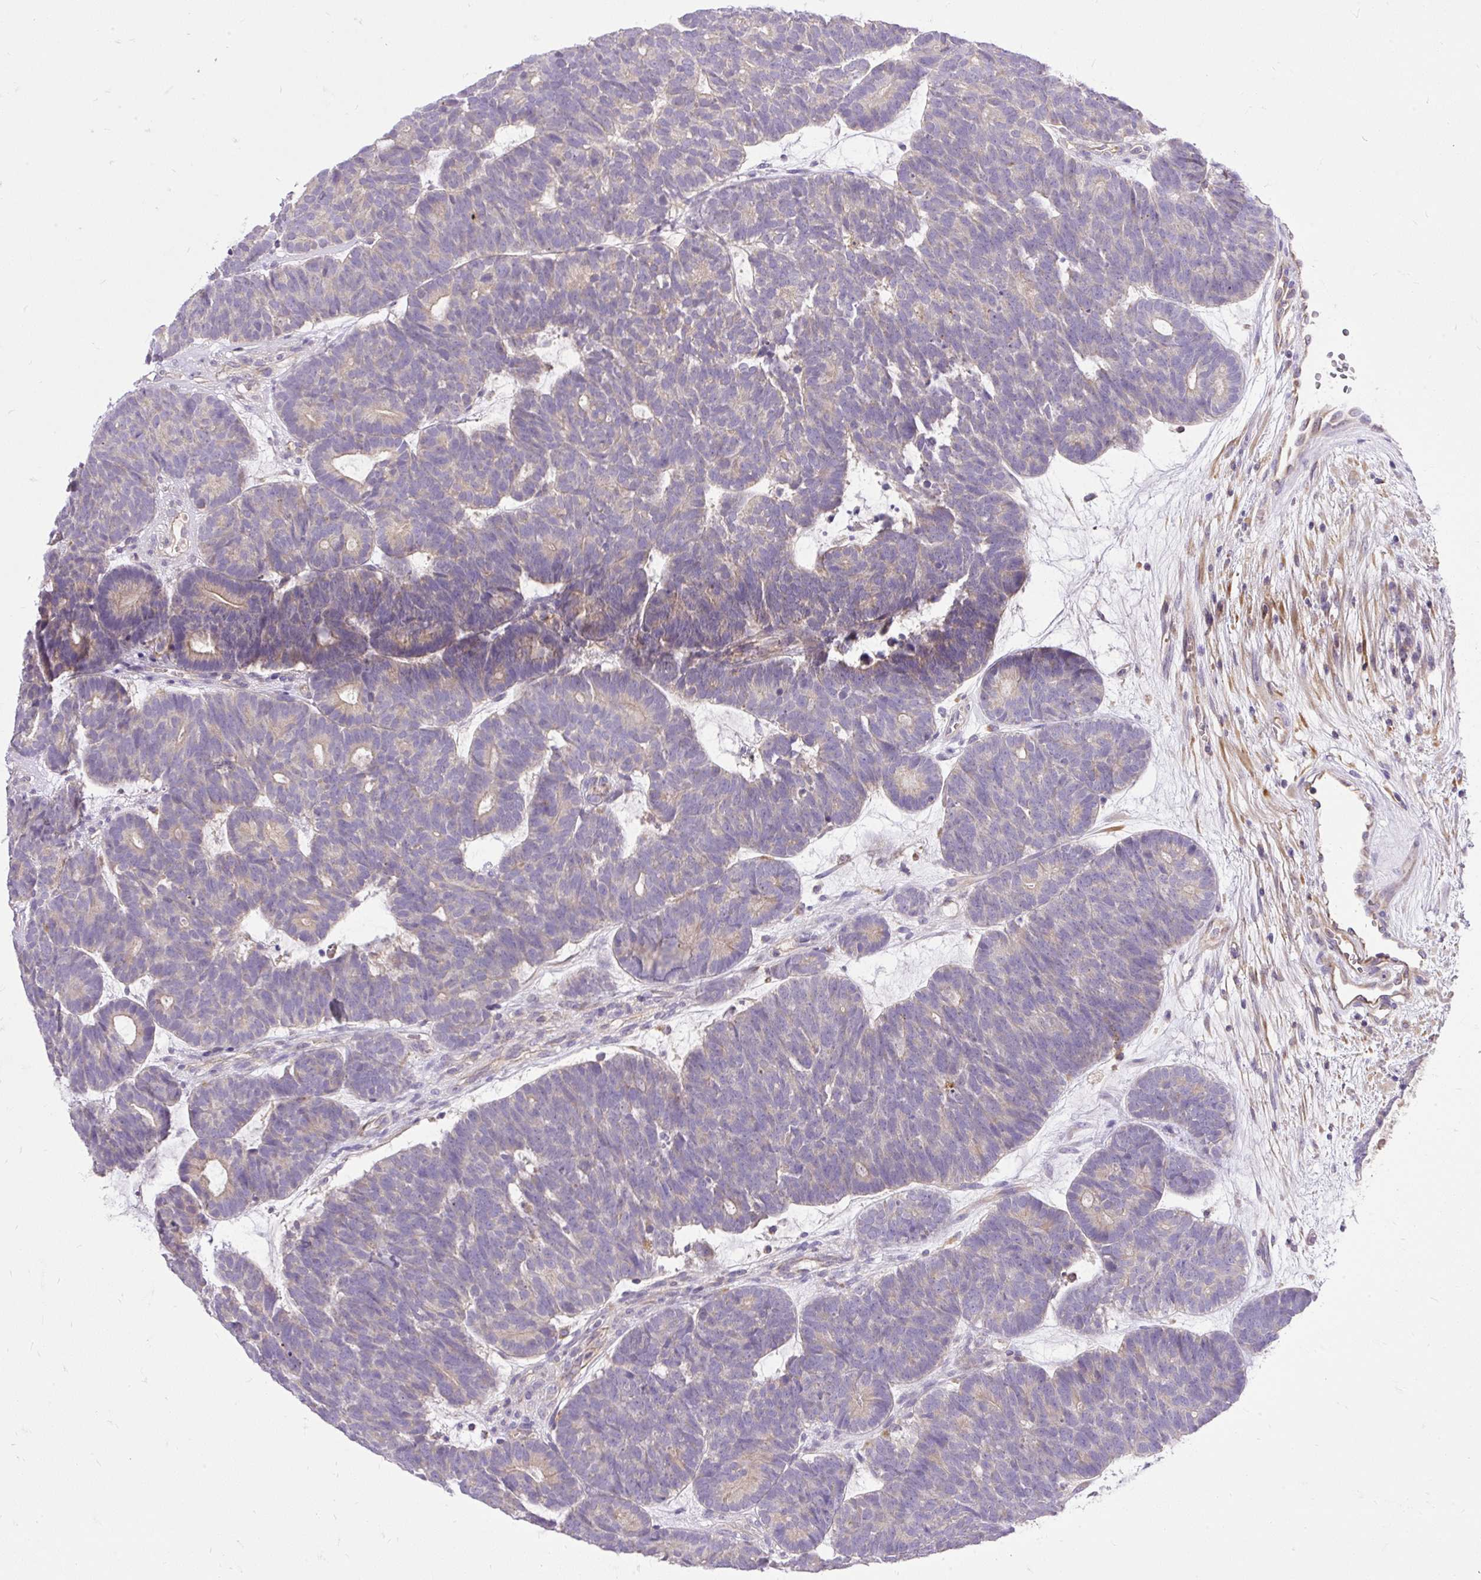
{"staining": {"intensity": "weak", "quantity": "<25%", "location": "cytoplasmic/membranous"}, "tissue": "head and neck cancer", "cell_type": "Tumor cells", "image_type": "cancer", "snomed": [{"axis": "morphology", "description": "Adenocarcinoma, NOS"}, {"axis": "topography", "description": "Head-Neck"}], "caption": "Image shows no significant protein positivity in tumor cells of head and neck cancer. (DAB immunohistochemistry visualized using brightfield microscopy, high magnification).", "gene": "HEXB", "patient": {"sex": "female", "age": 81}}